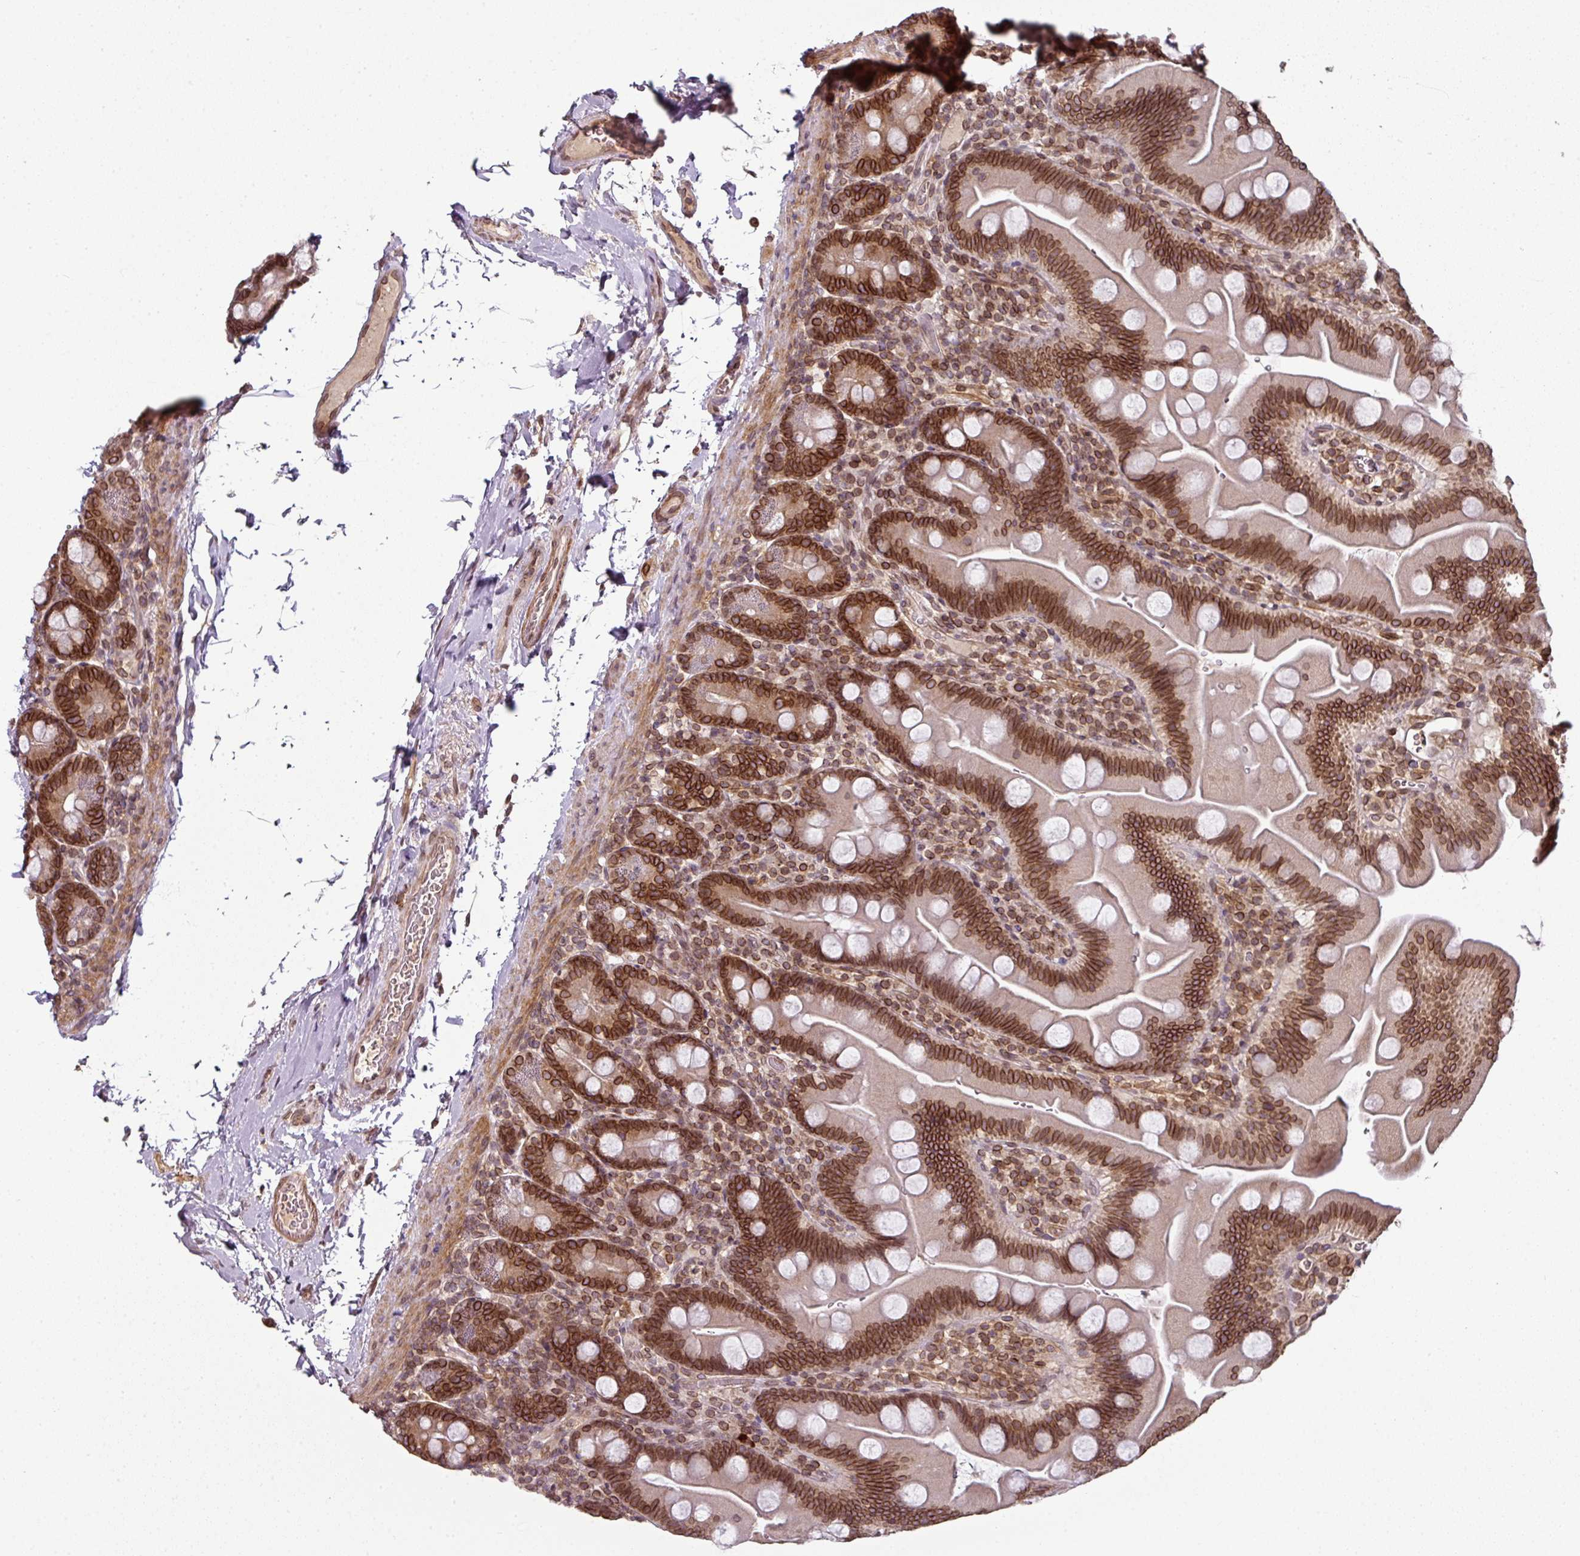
{"staining": {"intensity": "strong", "quantity": ">75%", "location": "cytoplasmic/membranous,nuclear"}, "tissue": "small intestine", "cell_type": "Glandular cells", "image_type": "normal", "snomed": [{"axis": "morphology", "description": "Normal tissue, NOS"}, {"axis": "topography", "description": "Small intestine"}], "caption": "Small intestine was stained to show a protein in brown. There is high levels of strong cytoplasmic/membranous,nuclear expression in about >75% of glandular cells. (DAB (3,3'-diaminobenzidine) IHC, brown staining for protein, blue staining for nuclei).", "gene": "RANGAP1", "patient": {"sex": "female", "age": 68}}